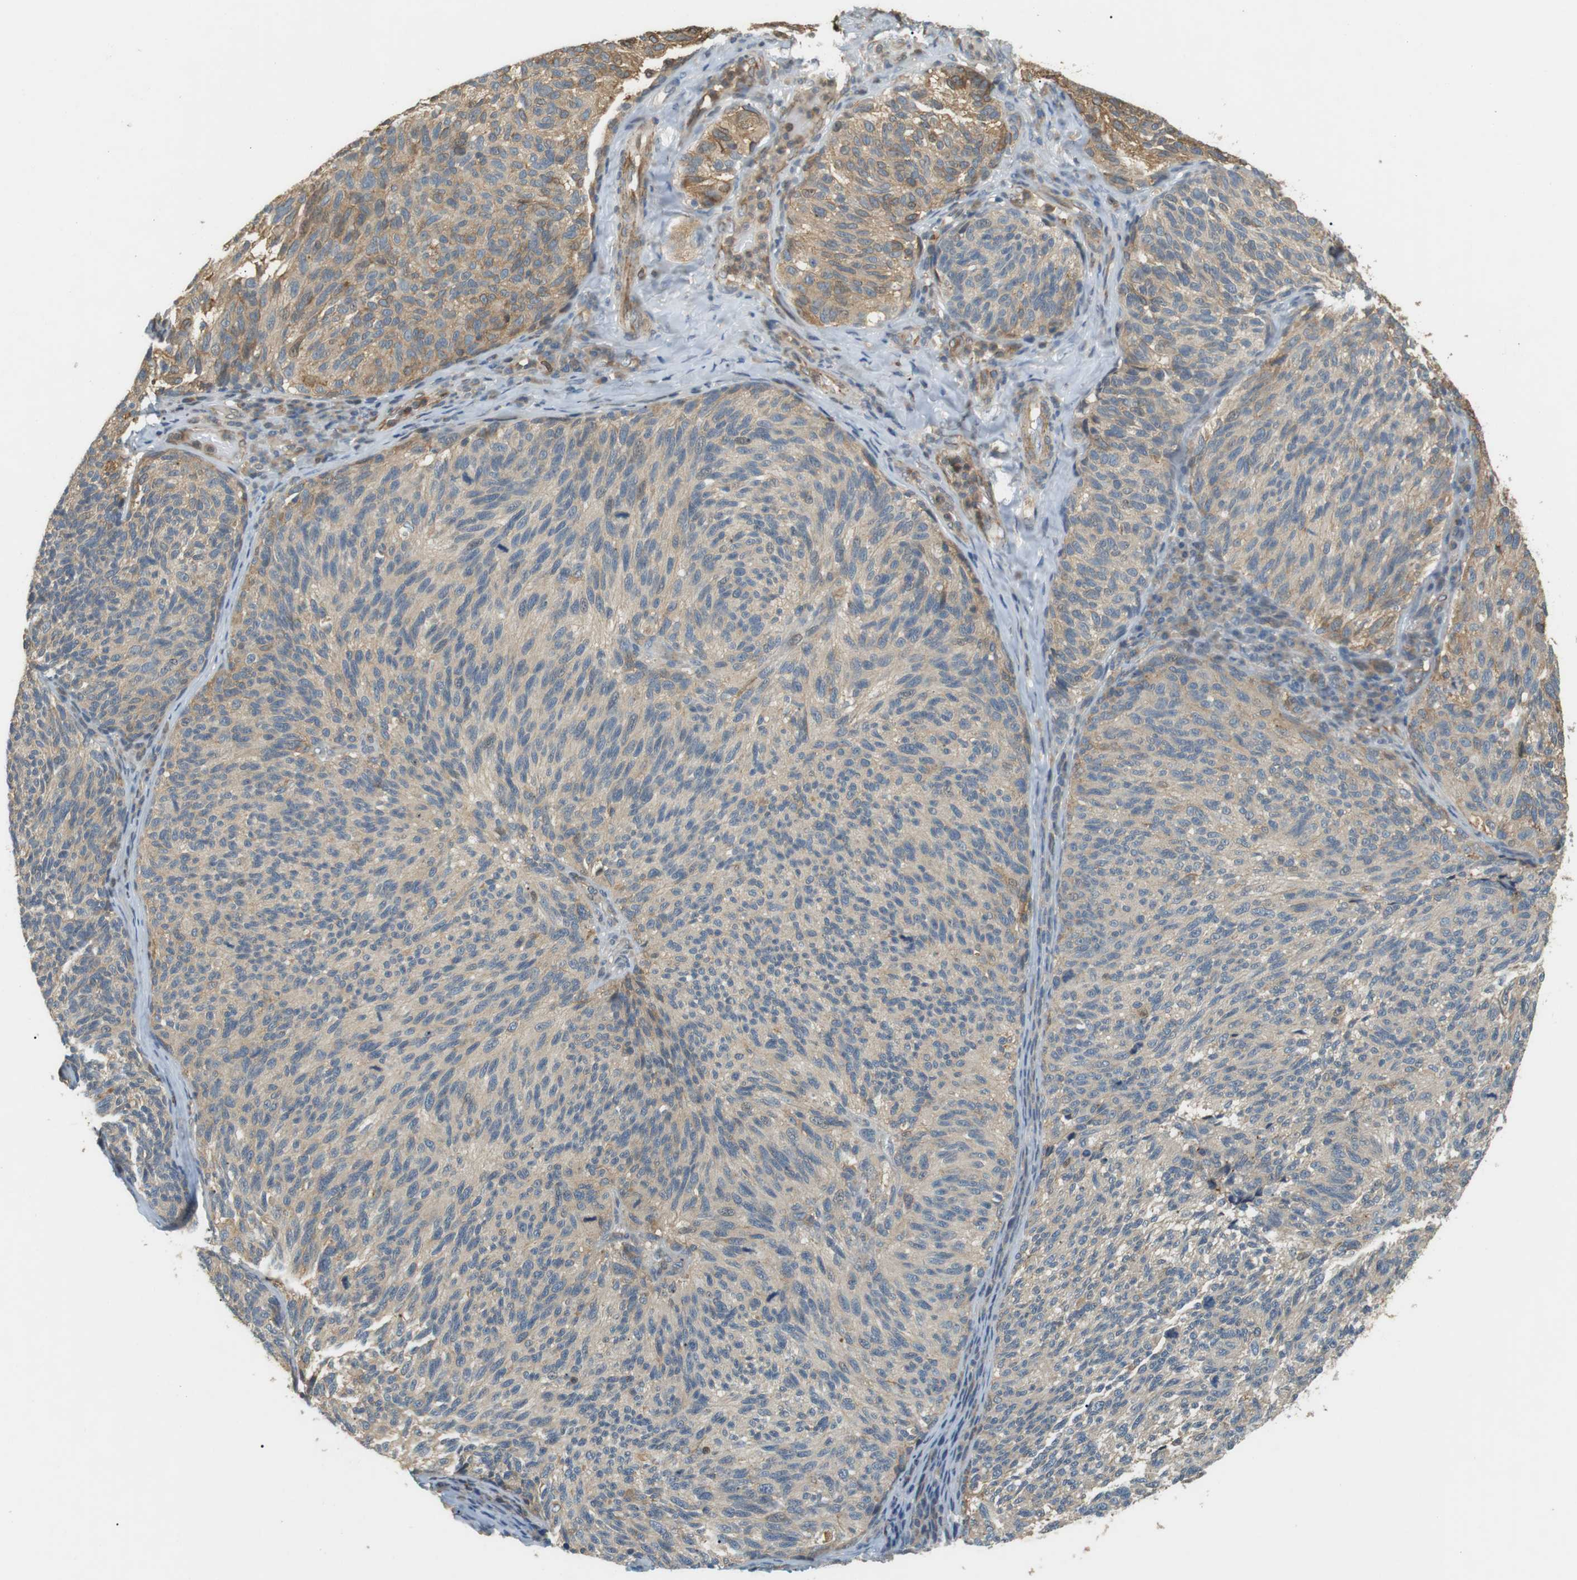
{"staining": {"intensity": "moderate", "quantity": ">75%", "location": "cytoplasmic/membranous"}, "tissue": "melanoma", "cell_type": "Tumor cells", "image_type": "cancer", "snomed": [{"axis": "morphology", "description": "Malignant melanoma, NOS"}, {"axis": "topography", "description": "Skin"}], "caption": "This micrograph demonstrates immunohistochemistry staining of human melanoma, with medium moderate cytoplasmic/membranous positivity in approximately >75% of tumor cells.", "gene": "P2RY1", "patient": {"sex": "female", "age": 73}}